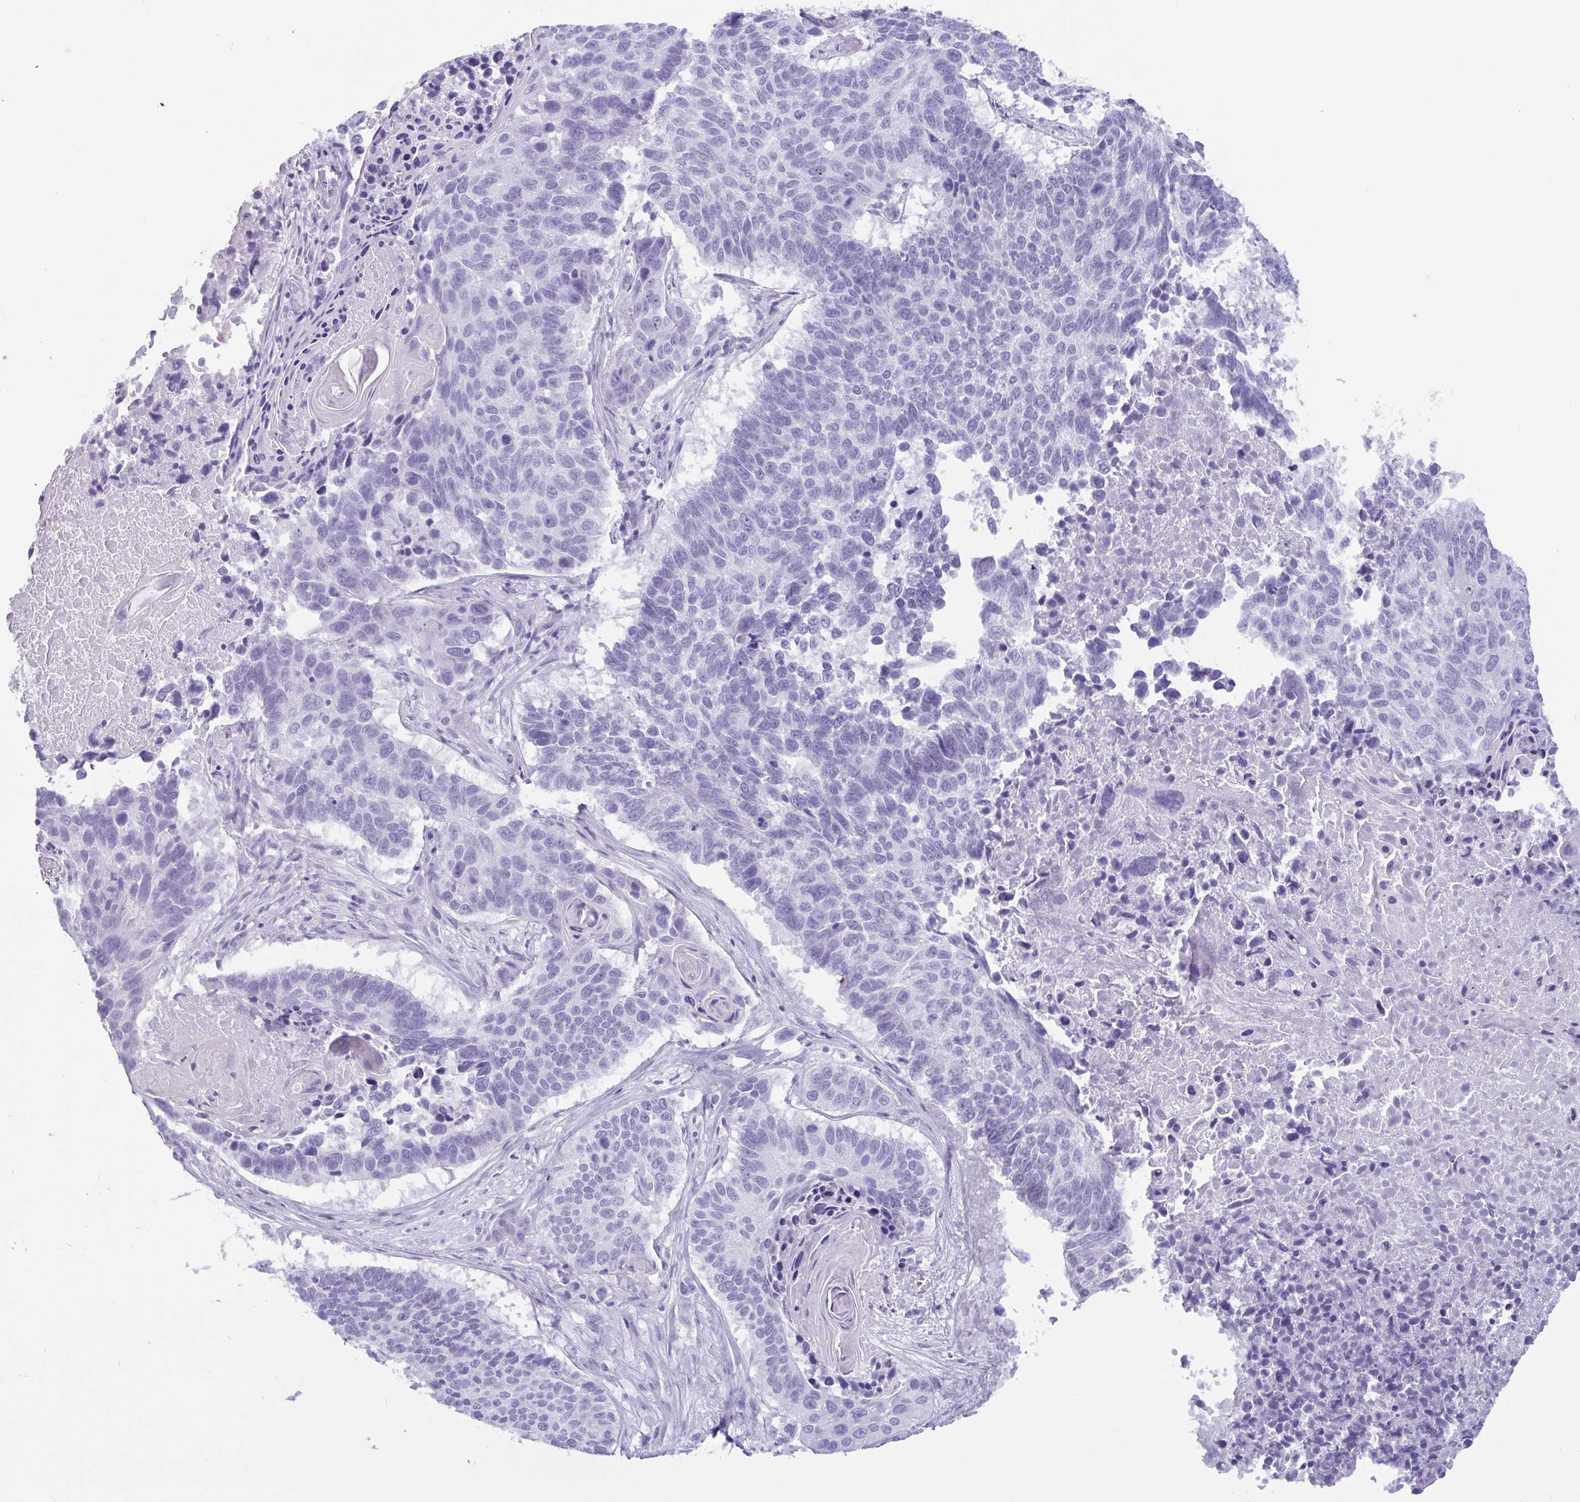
{"staining": {"intensity": "negative", "quantity": "none", "location": "none"}, "tissue": "lung cancer", "cell_type": "Tumor cells", "image_type": "cancer", "snomed": [{"axis": "morphology", "description": "Squamous cell carcinoma, NOS"}, {"axis": "topography", "description": "Lung"}], "caption": "Immunohistochemistry (IHC) photomicrograph of lung cancer stained for a protein (brown), which reveals no staining in tumor cells. (Immunohistochemistry (IHC), brightfield microscopy, high magnification).", "gene": "LTF", "patient": {"sex": "male", "age": 73}}